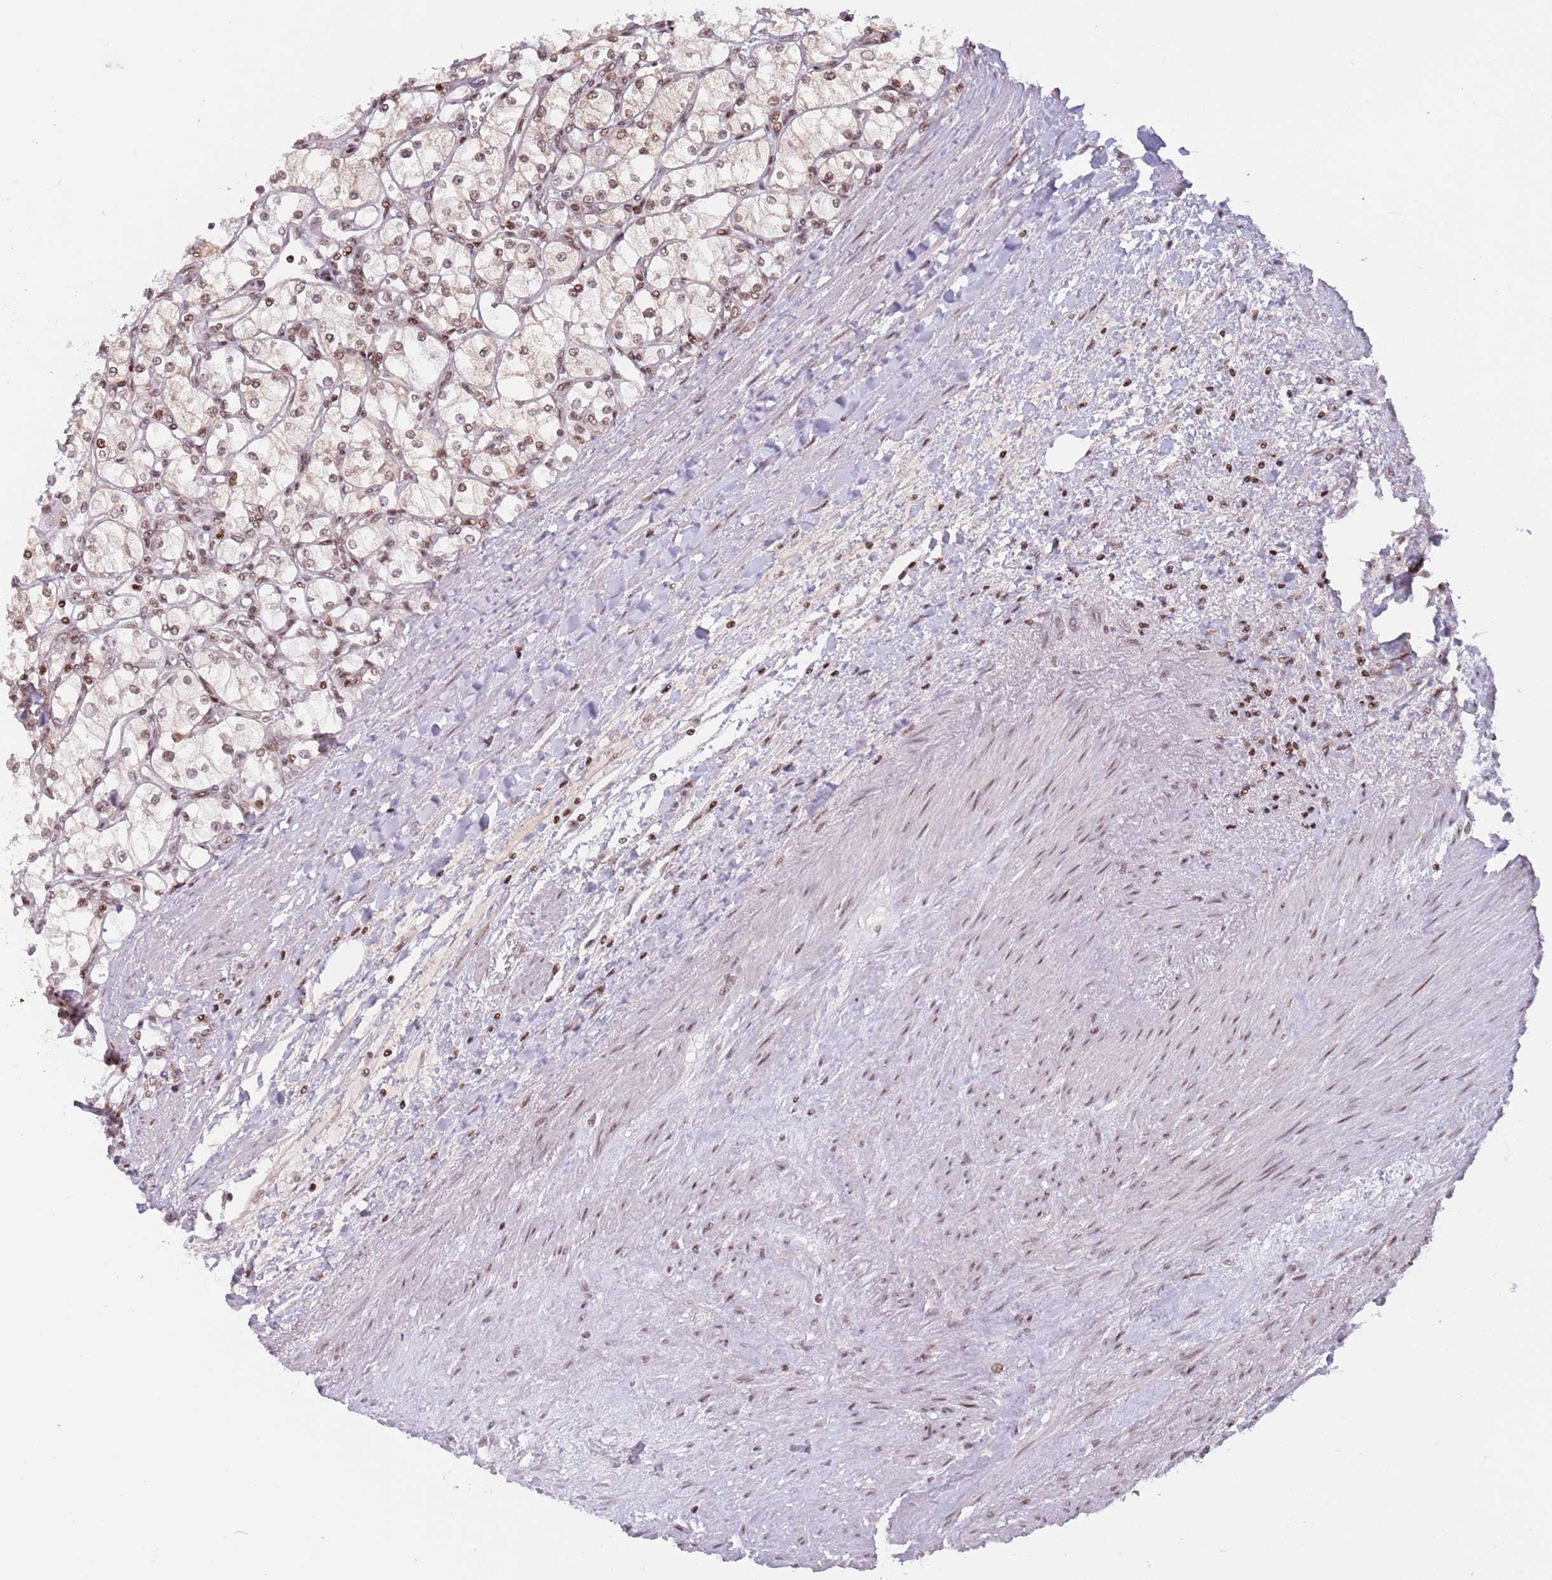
{"staining": {"intensity": "weak", "quantity": ">75%", "location": "nuclear"}, "tissue": "renal cancer", "cell_type": "Tumor cells", "image_type": "cancer", "snomed": [{"axis": "morphology", "description": "Adenocarcinoma, NOS"}, {"axis": "topography", "description": "Kidney"}], "caption": "A histopathology image of renal cancer stained for a protein shows weak nuclear brown staining in tumor cells. The staining is performed using DAB brown chromogen to label protein expression. The nuclei are counter-stained blue using hematoxylin.", "gene": "SH3RF3", "patient": {"sex": "male", "age": 80}}